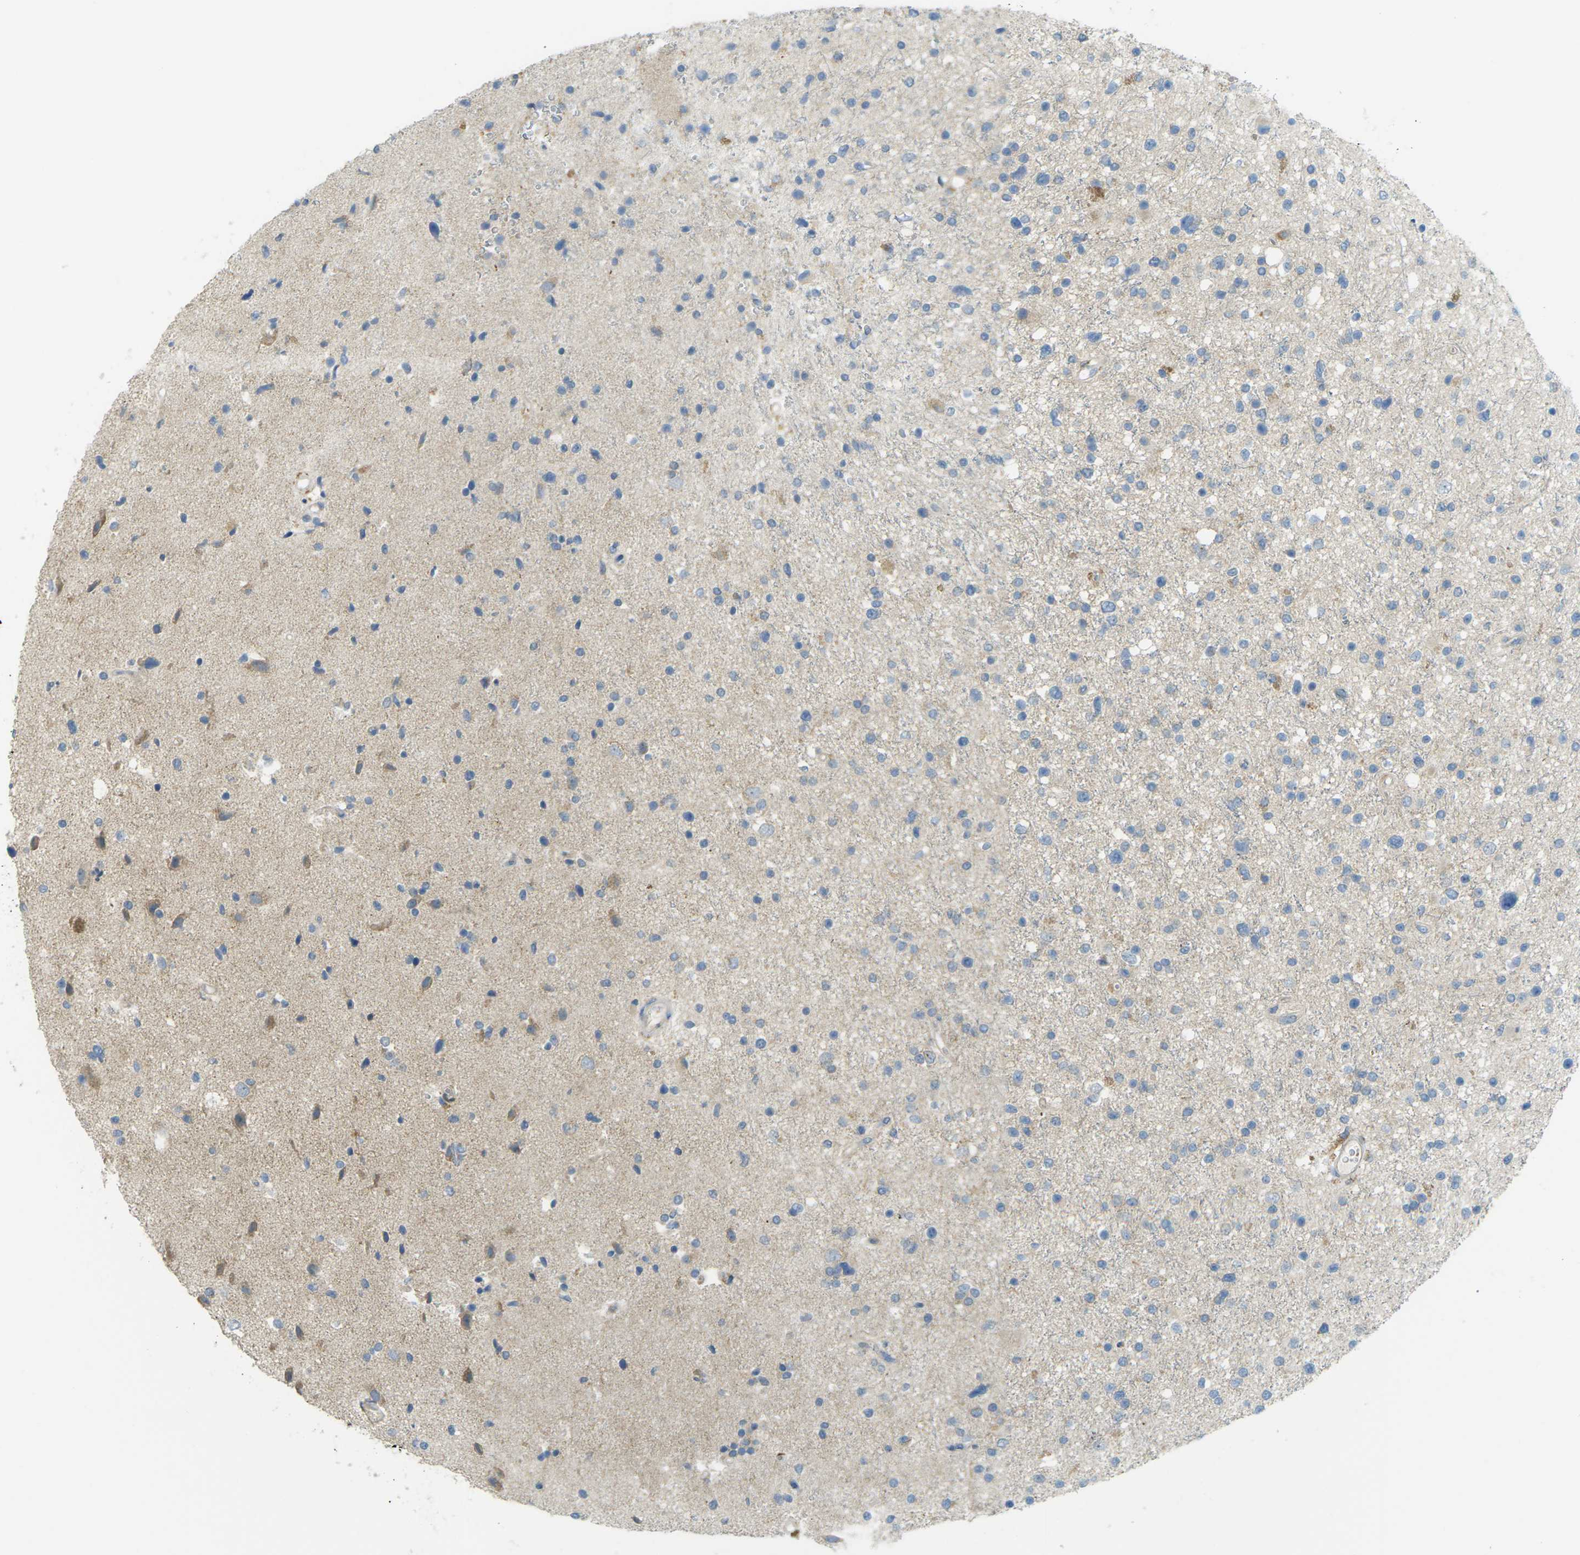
{"staining": {"intensity": "negative", "quantity": "none", "location": "none"}, "tissue": "glioma", "cell_type": "Tumor cells", "image_type": "cancer", "snomed": [{"axis": "morphology", "description": "Glioma, malignant, High grade"}, {"axis": "topography", "description": "Brain"}], "caption": "Malignant glioma (high-grade) was stained to show a protein in brown. There is no significant staining in tumor cells.", "gene": "MYLK4", "patient": {"sex": "male", "age": 33}}